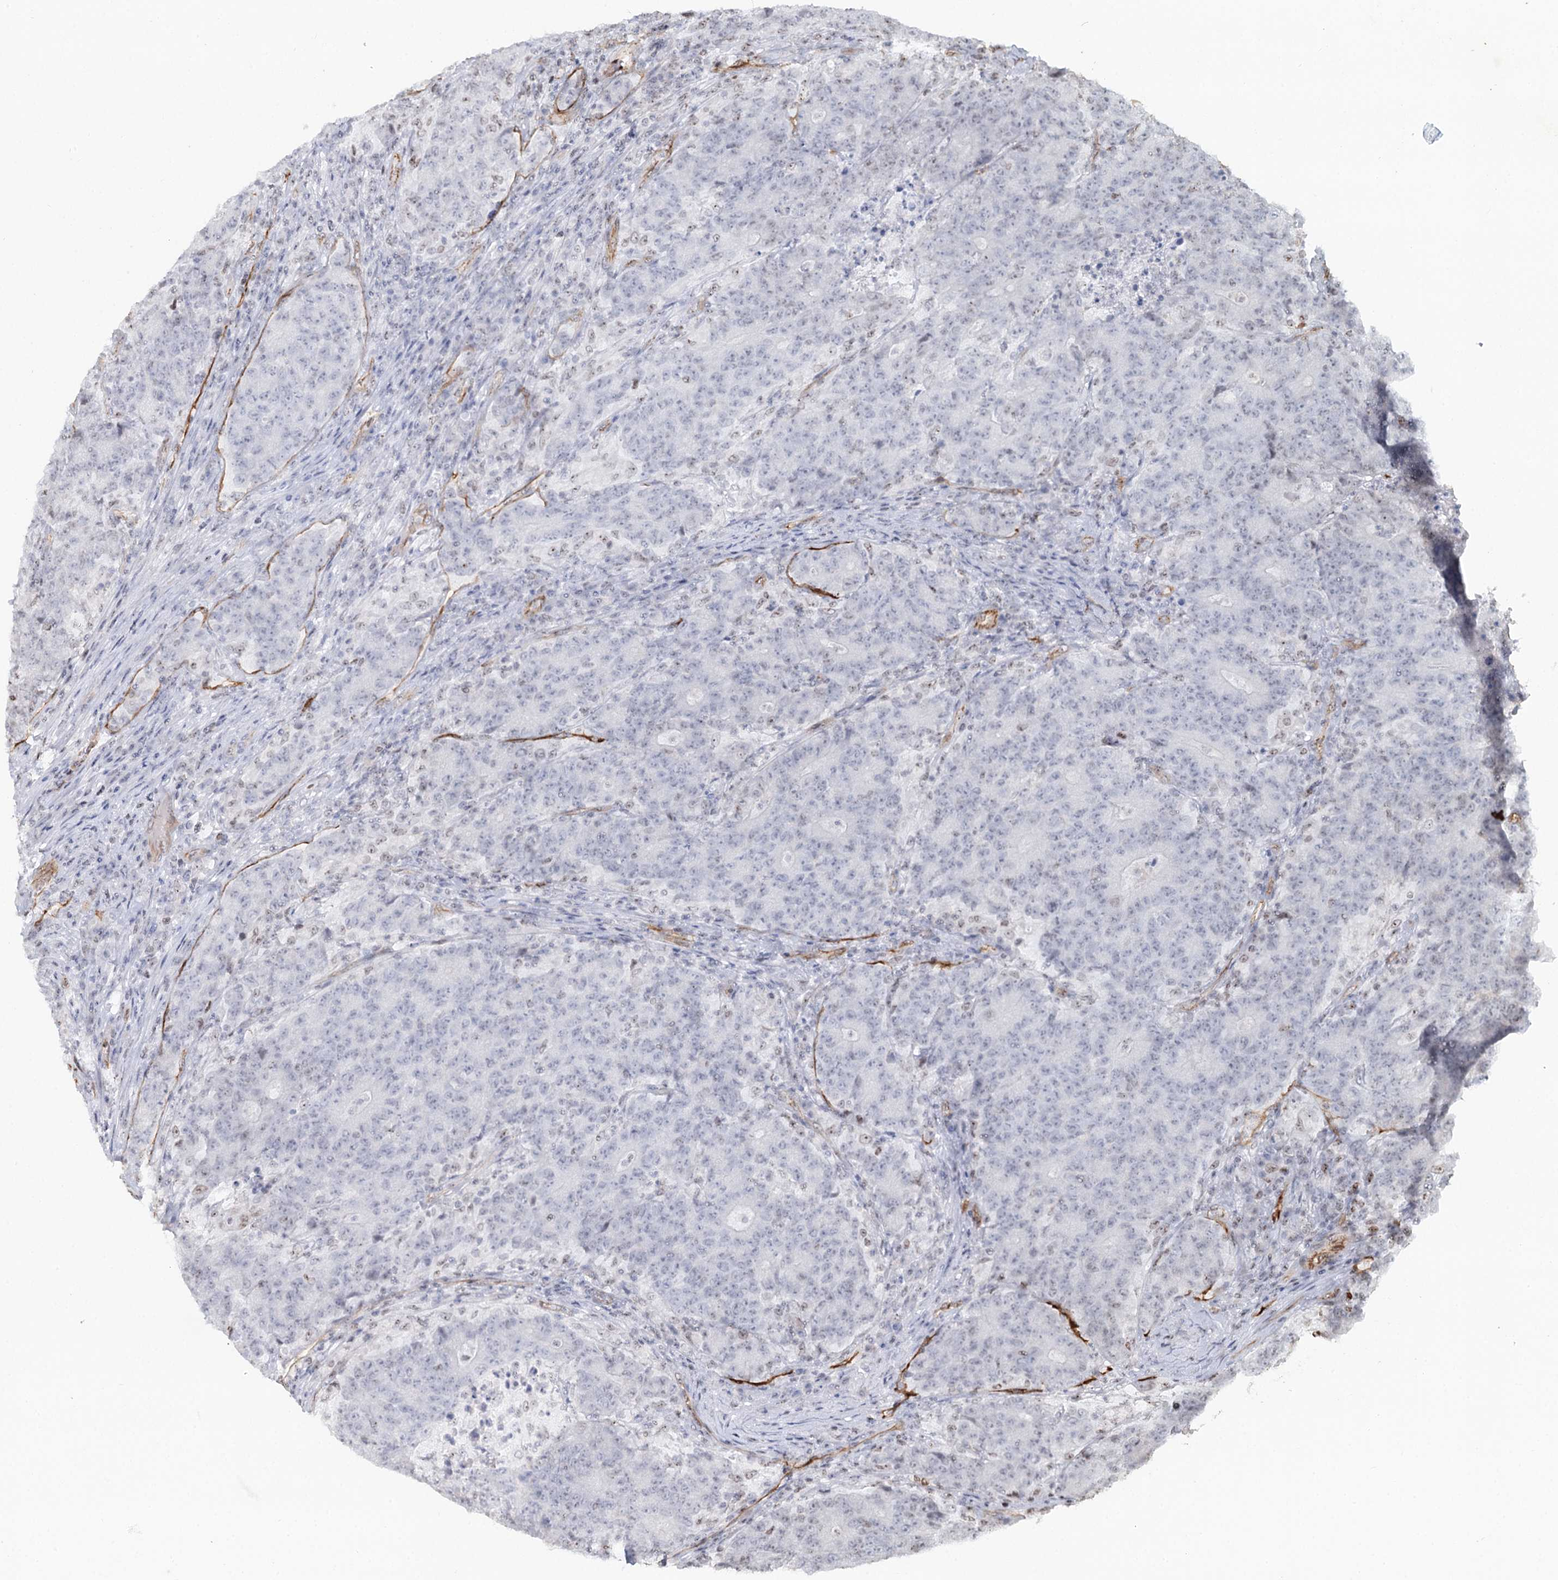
{"staining": {"intensity": "negative", "quantity": "none", "location": "none"}, "tissue": "colorectal cancer", "cell_type": "Tumor cells", "image_type": "cancer", "snomed": [{"axis": "morphology", "description": "Adenocarcinoma, NOS"}, {"axis": "topography", "description": "Colon"}], "caption": "Immunohistochemistry micrograph of neoplastic tissue: colorectal adenocarcinoma stained with DAB demonstrates no significant protein expression in tumor cells.", "gene": "ZFYVE28", "patient": {"sex": "female", "age": 75}}